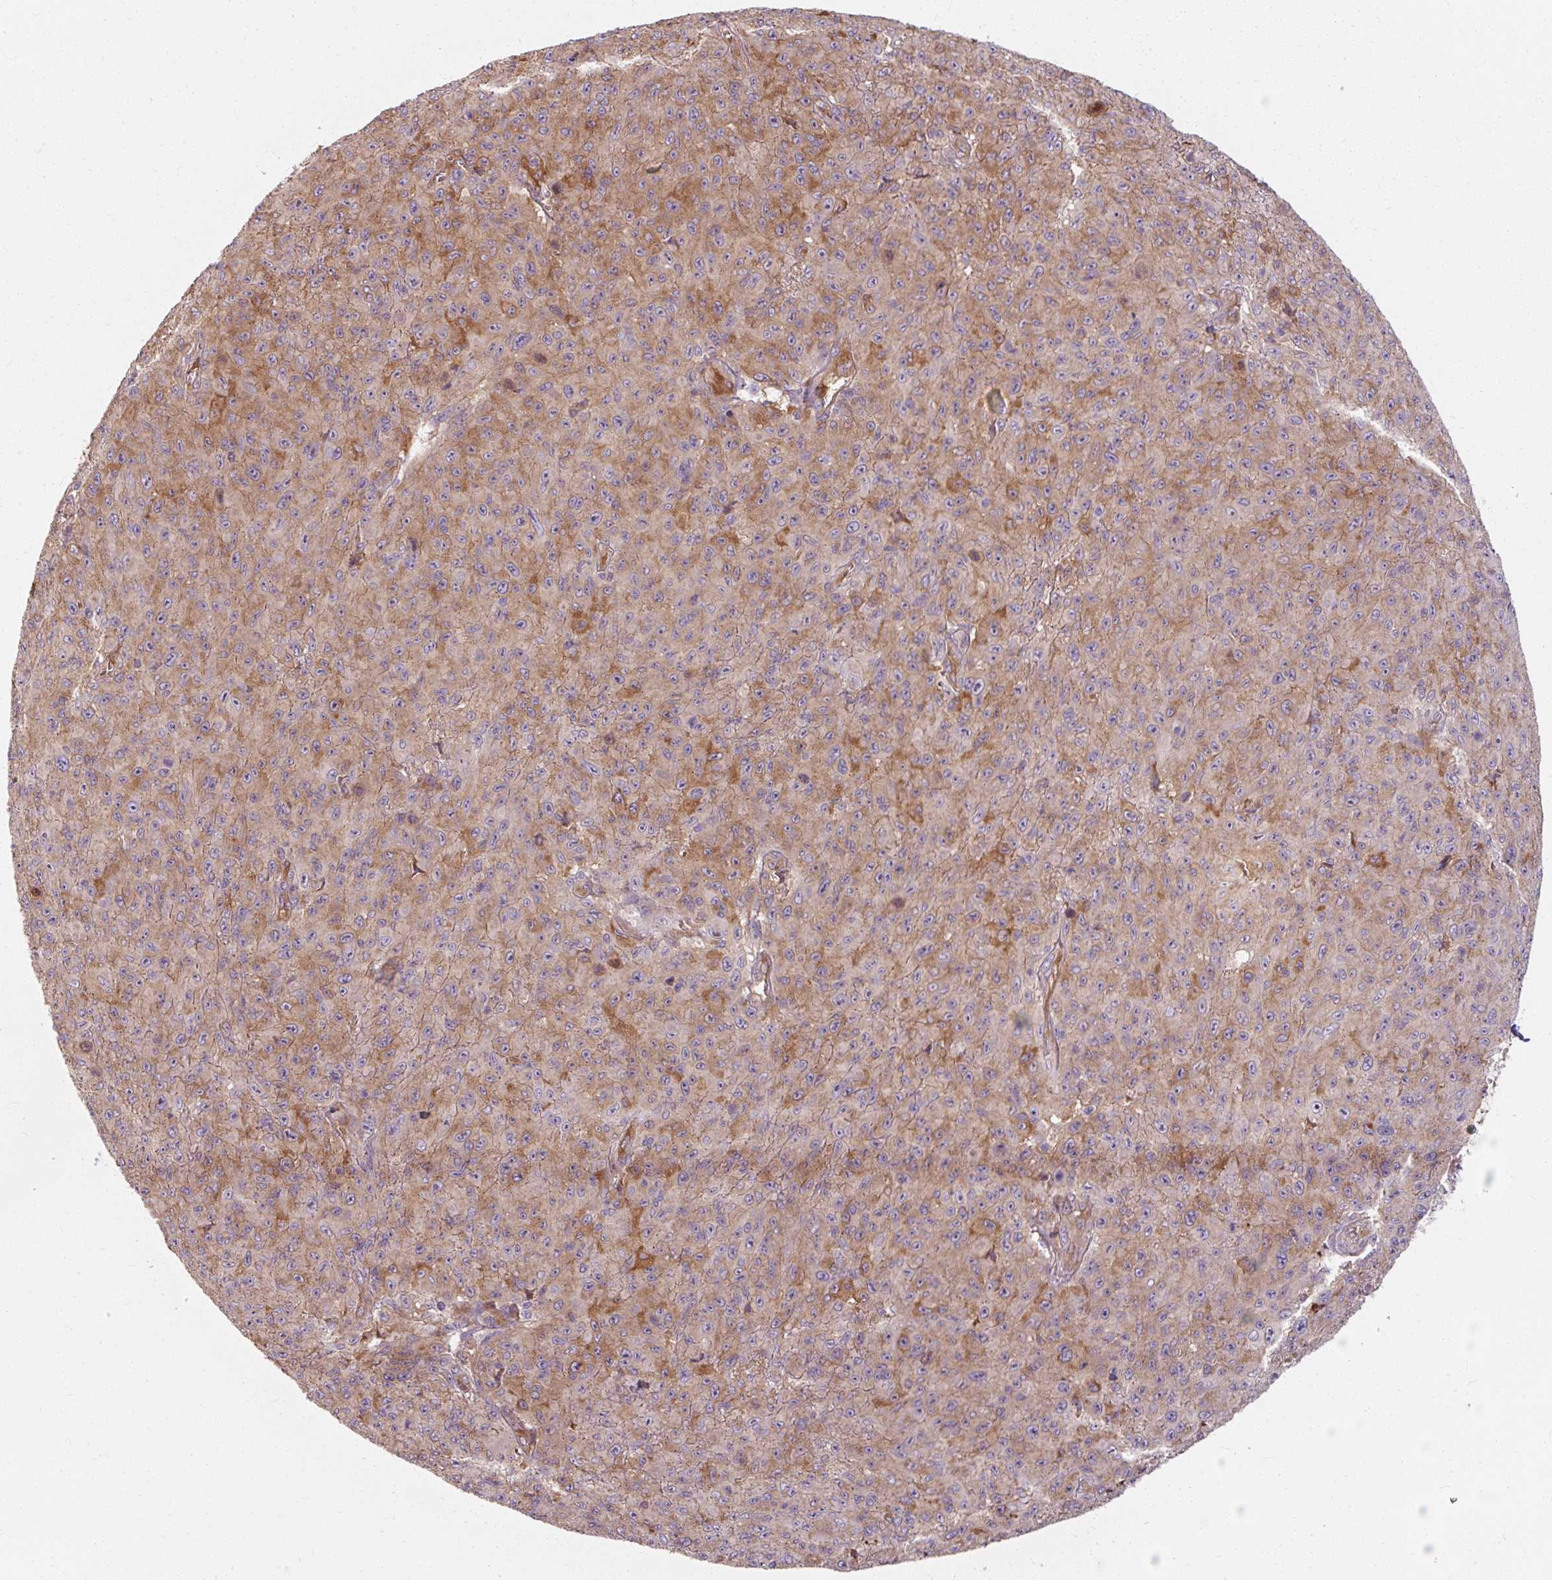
{"staining": {"intensity": "moderate", "quantity": ">75%", "location": "cytoplasmic/membranous"}, "tissue": "melanoma", "cell_type": "Tumor cells", "image_type": "cancer", "snomed": [{"axis": "morphology", "description": "Malignant melanoma, NOS"}, {"axis": "topography", "description": "Skin"}], "caption": "Immunohistochemical staining of malignant melanoma exhibits medium levels of moderate cytoplasmic/membranous protein positivity in about >75% of tumor cells.", "gene": "TBC1D4", "patient": {"sex": "male", "age": 46}}